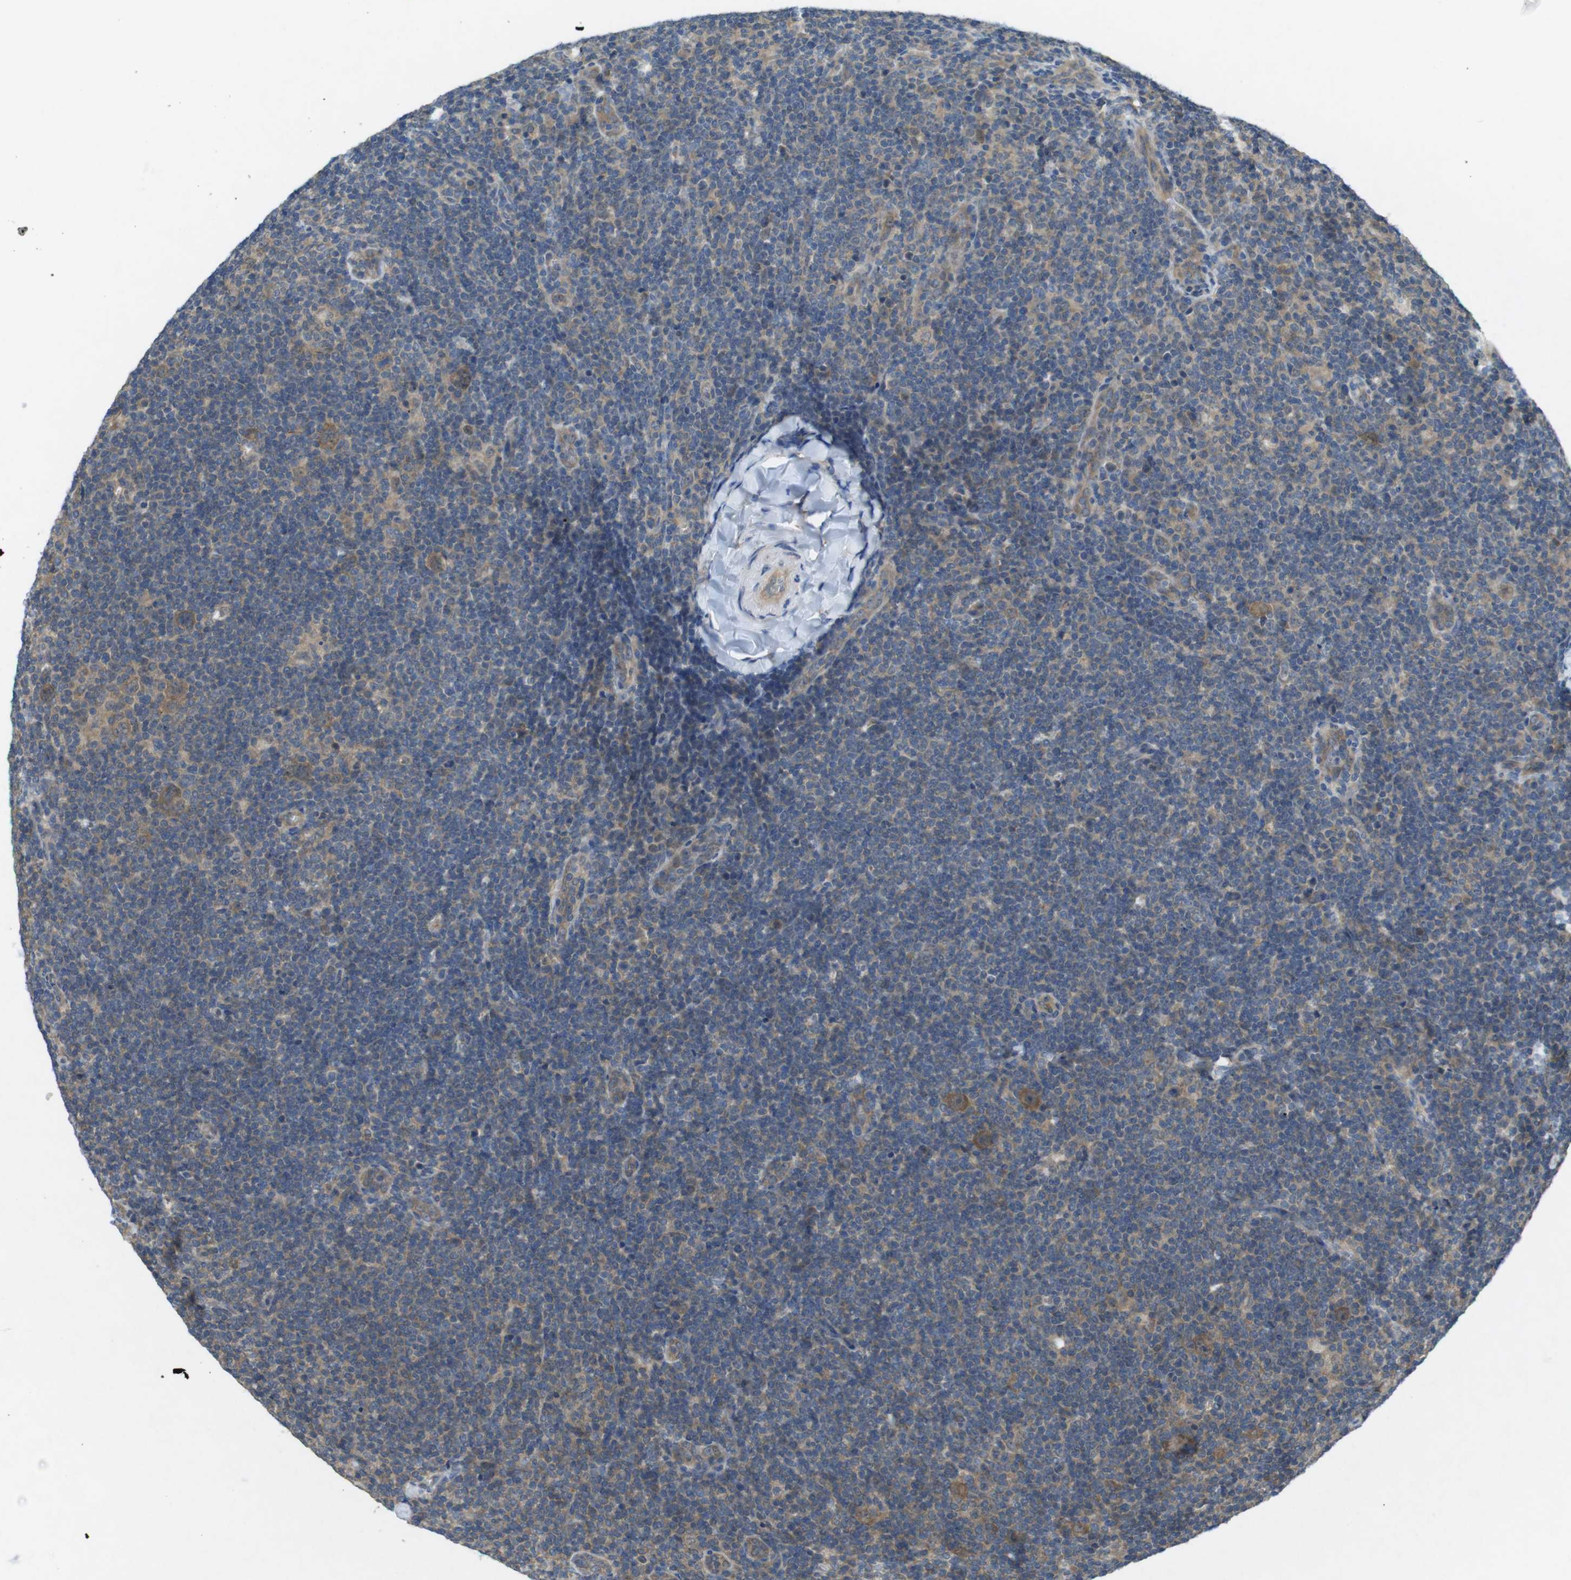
{"staining": {"intensity": "moderate", "quantity": ">75%", "location": "cytoplasmic/membranous"}, "tissue": "lymphoma", "cell_type": "Tumor cells", "image_type": "cancer", "snomed": [{"axis": "morphology", "description": "Hodgkin's disease, NOS"}, {"axis": "topography", "description": "Lymph node"}], "caption": "Human lymphoma stained for a protein (brown) demonstrates moderate cytoplasmic/membranous positive positivity in approximately >75% of tumor cells.", "gene": "SUGT1", "patient": {"sex": "female", "age": 57}}